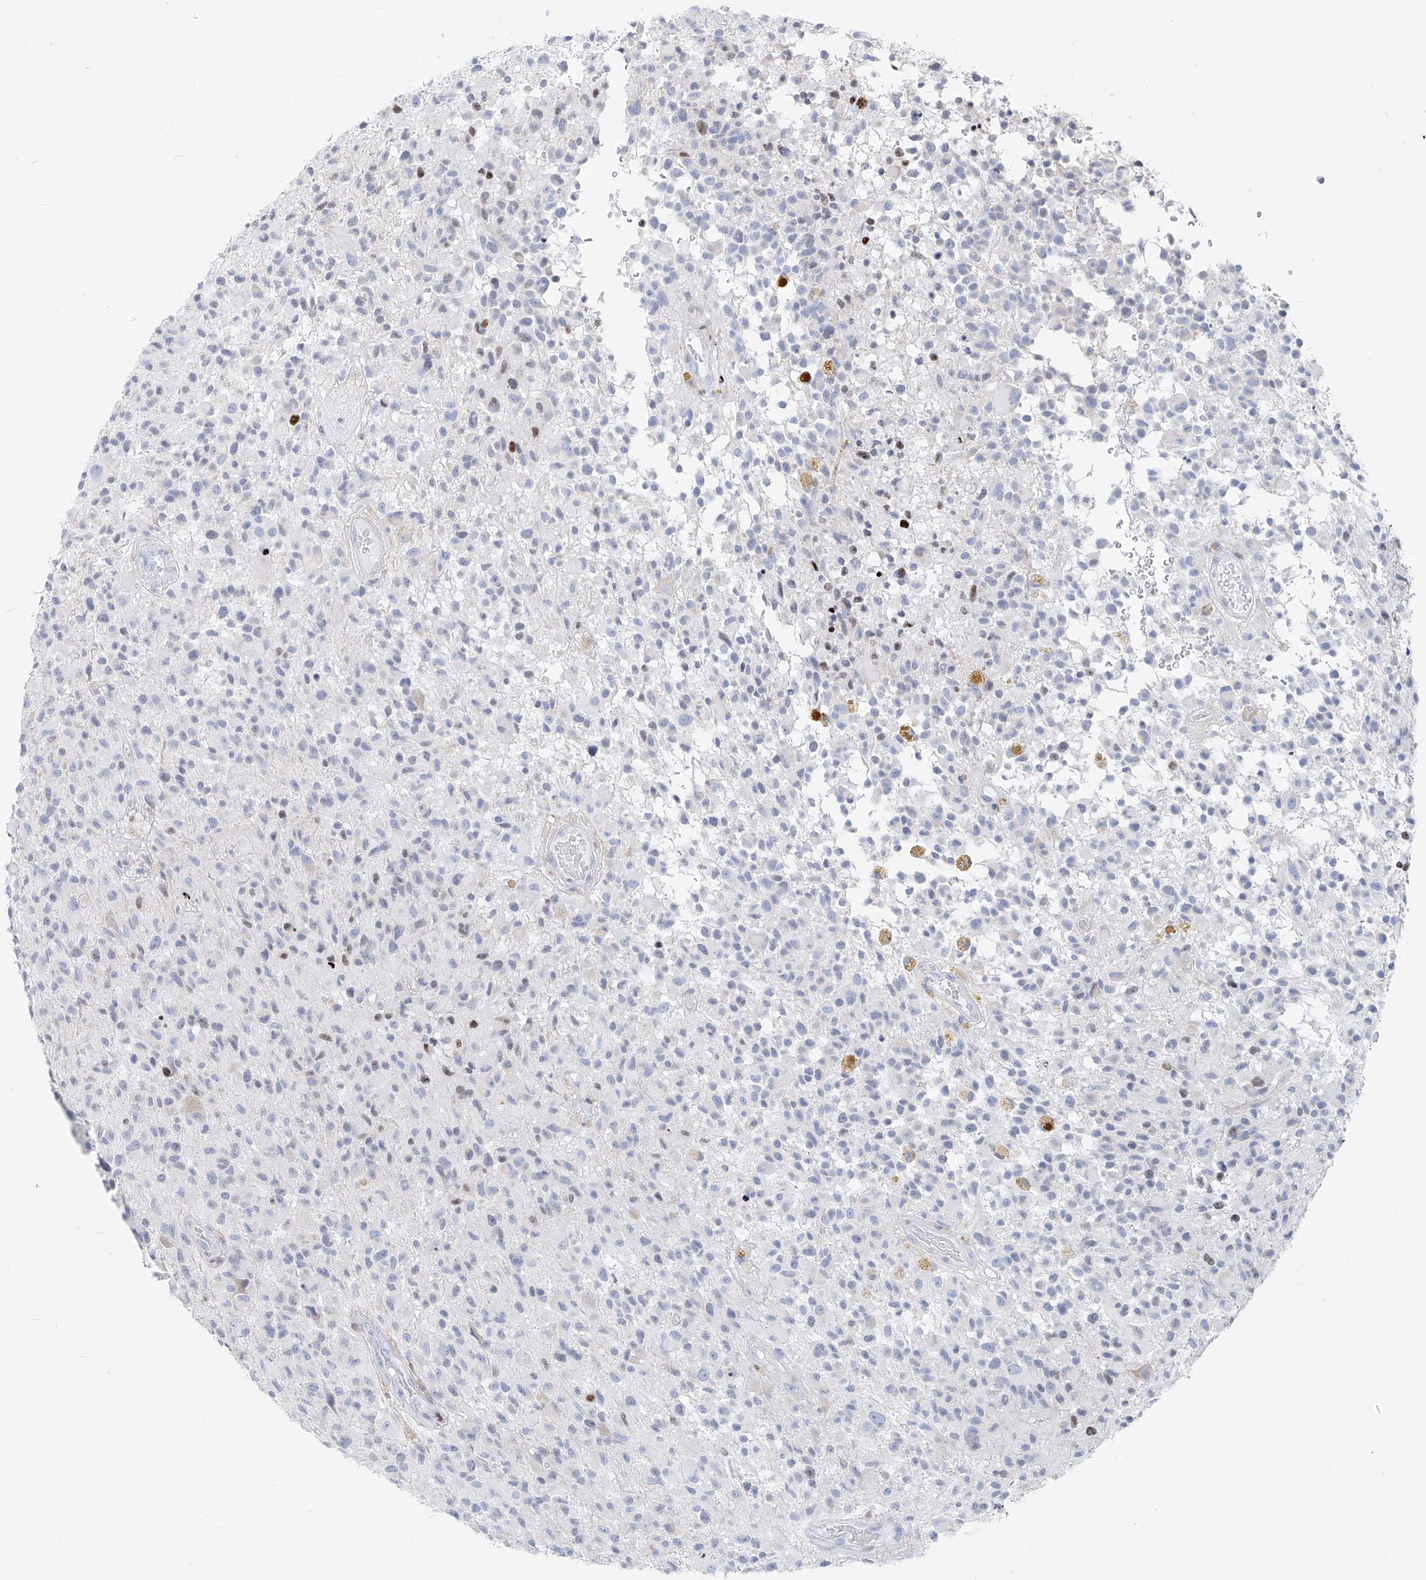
{"staining": {"intensity": "negative", "quantity": "none", "location": "none"}, "tissue": "glioma", "cell_type": "Tumor cells", "image_type": "cancer", "snomed": [{"axis": "morphology", "description": "Glioma, malignant, High grade"}, {"axis": "morphology", "description": "Glioblastoma, NOS"}, {"axis": "topography", "description": "Brain"}], "caption": "Immunohistochemical staining of glioblastoma shows no significant staining in tumor cells.", "gene": "FRS3", "patient": {"sex": "male", "age": 60}}